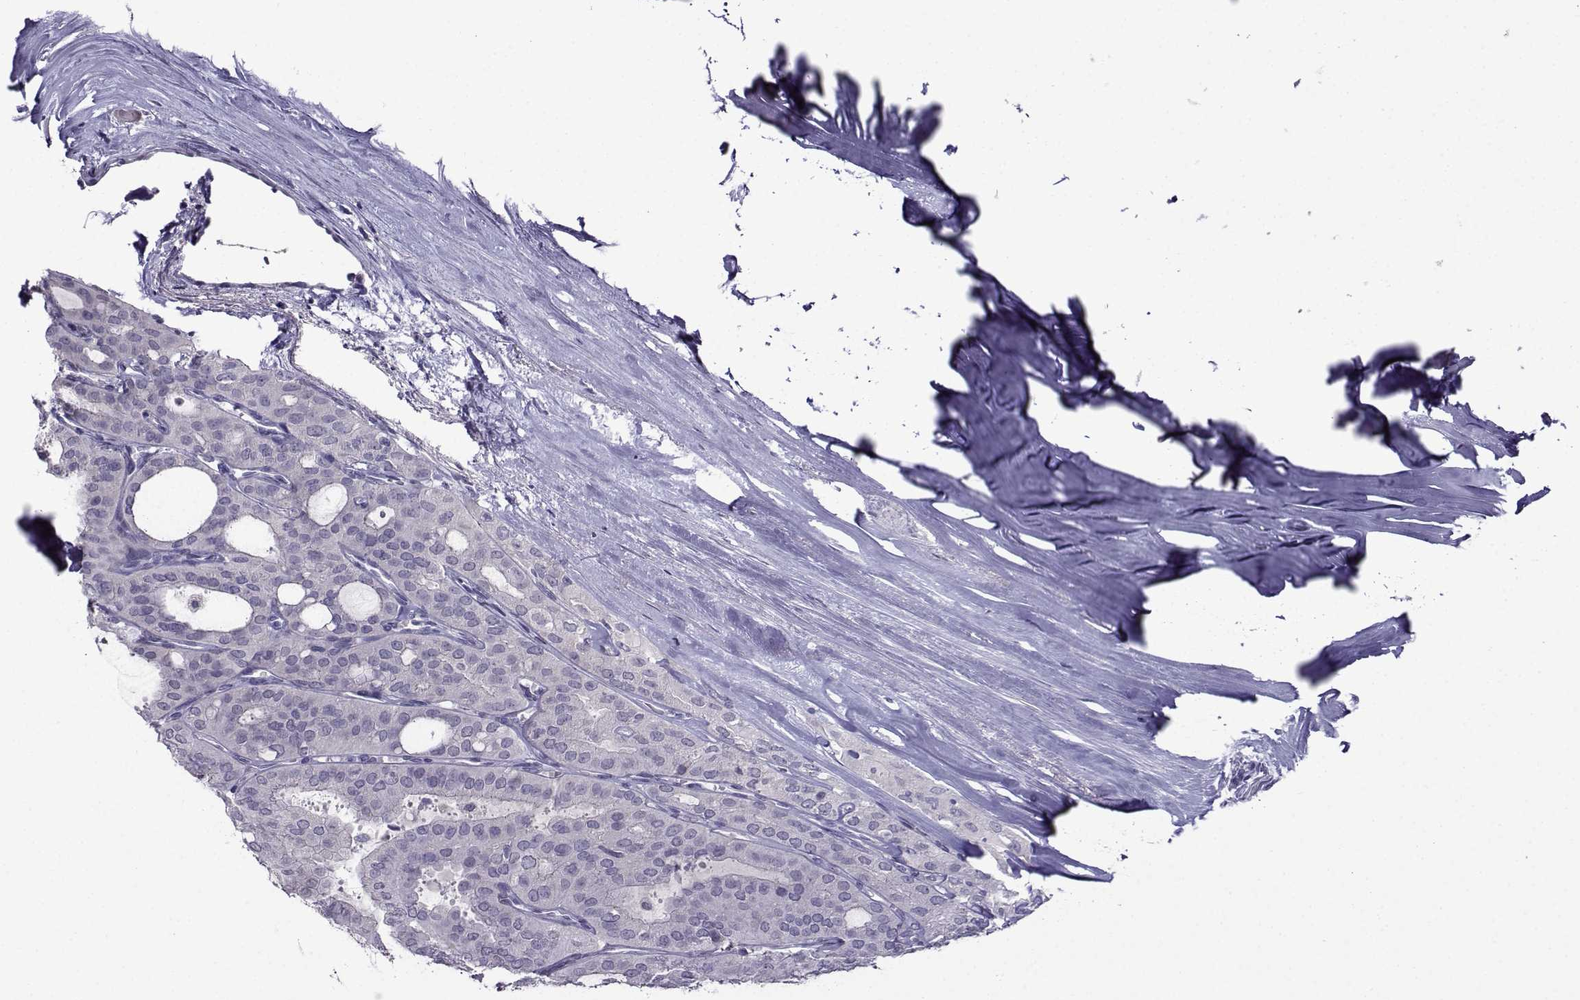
{"staining": {"intensity": "negative", "quantity": "none", "location": "none"}, "tissue": "thyroid cancer", "cell_type": "Tumor cells", "image_type": "cancer", "snomed": [{"axis": "morphology", "description": "Follicular adenoma carcinoma, NOS"}, {"axis": "topography", "description": "Thyroid gland"}], "caption": "Tumor cells show no significant protein positivity in thyroid cancer (follicular adenoma carcinoma). (DAB (3,3'-diaminobenzidine) immunohistochemistry, high magnification).", "gene": "CRYBB1", "patient": {"sex": "male", "age": 75}}